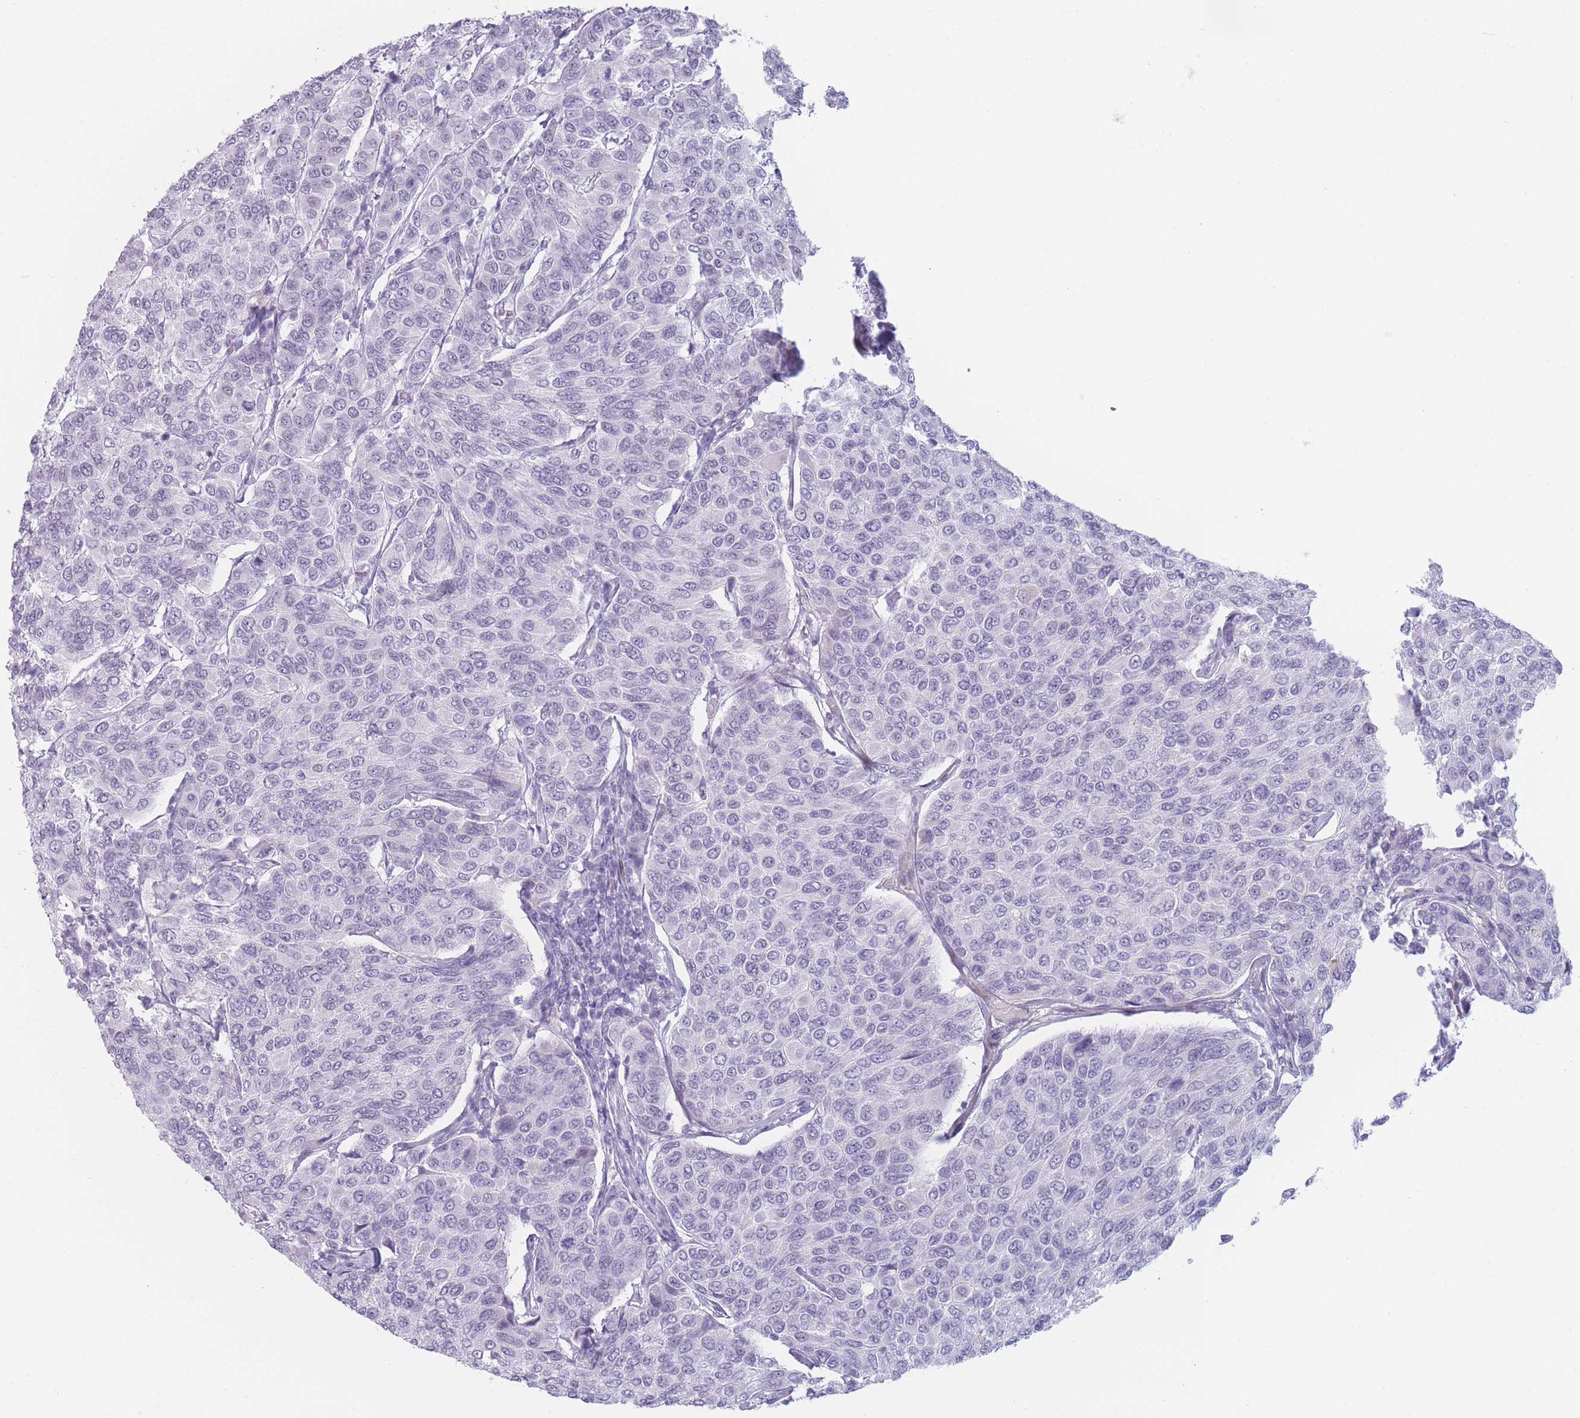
{"staining": {"intensity": "negative", "quantity": "none", "location": "none"}, "tissue": "breast cancer", "cell_type": "Tumor cells", "image_type": "cancer", "snomed": [{"axis": "morphology", "description": "Duct carcinoma"}, {"axis": "topography", "description": "Breast"}], "caption": "Immunohistochemical staining of breast infiltrating ductal carcinoma exhibits no significant expression in tumor cells. (Brightfield microscopy of DAB (3,3'-diaminobenzidine) immunohistochemistry (IHC) at high magnification).", "gene": "IFNA6", "patient": {"sex": "female", "age": 55}}